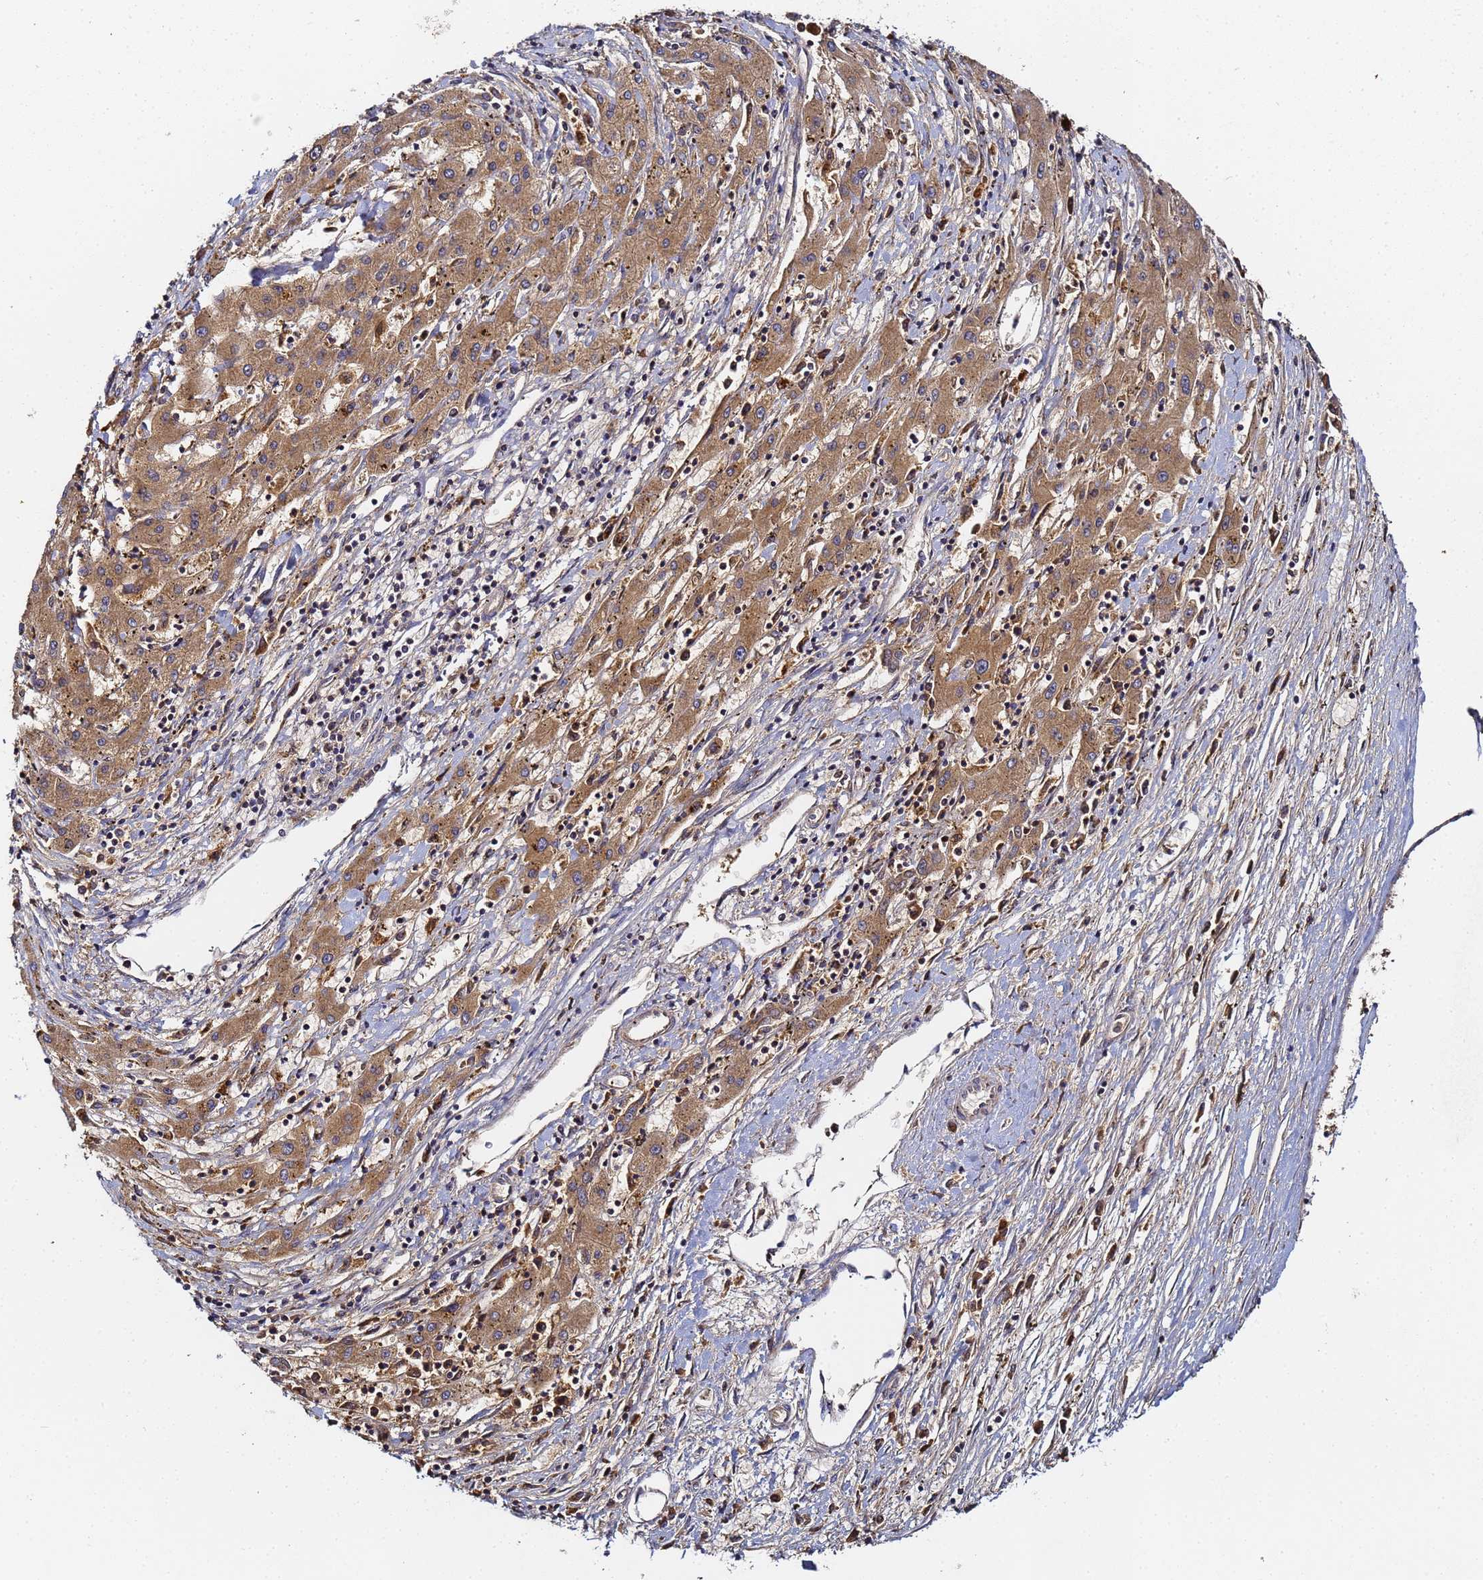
{"staining": {"intensity": "weak", "quantity": ">75%", "location": "cytoplasmic/membranous"}, "tissue": "liver cancer", "cell_type": "Tumor cells", "image_type": "cancer", "snomed": [{"axis": "morphology", "description": "Carcinoma, Hepatocellular, NOS"}, {"axis": "topography", "description": "Liver"}], "caption": "Immunohistochemical staining of liver cancer (hepatocellular carcinoma) reveals low levels of weak cytoplasmic/membranous protein staining in approximately >75% of tumor cells.", "gene": "LRRC69", "patient": {"sex": "male", "age": 72}}